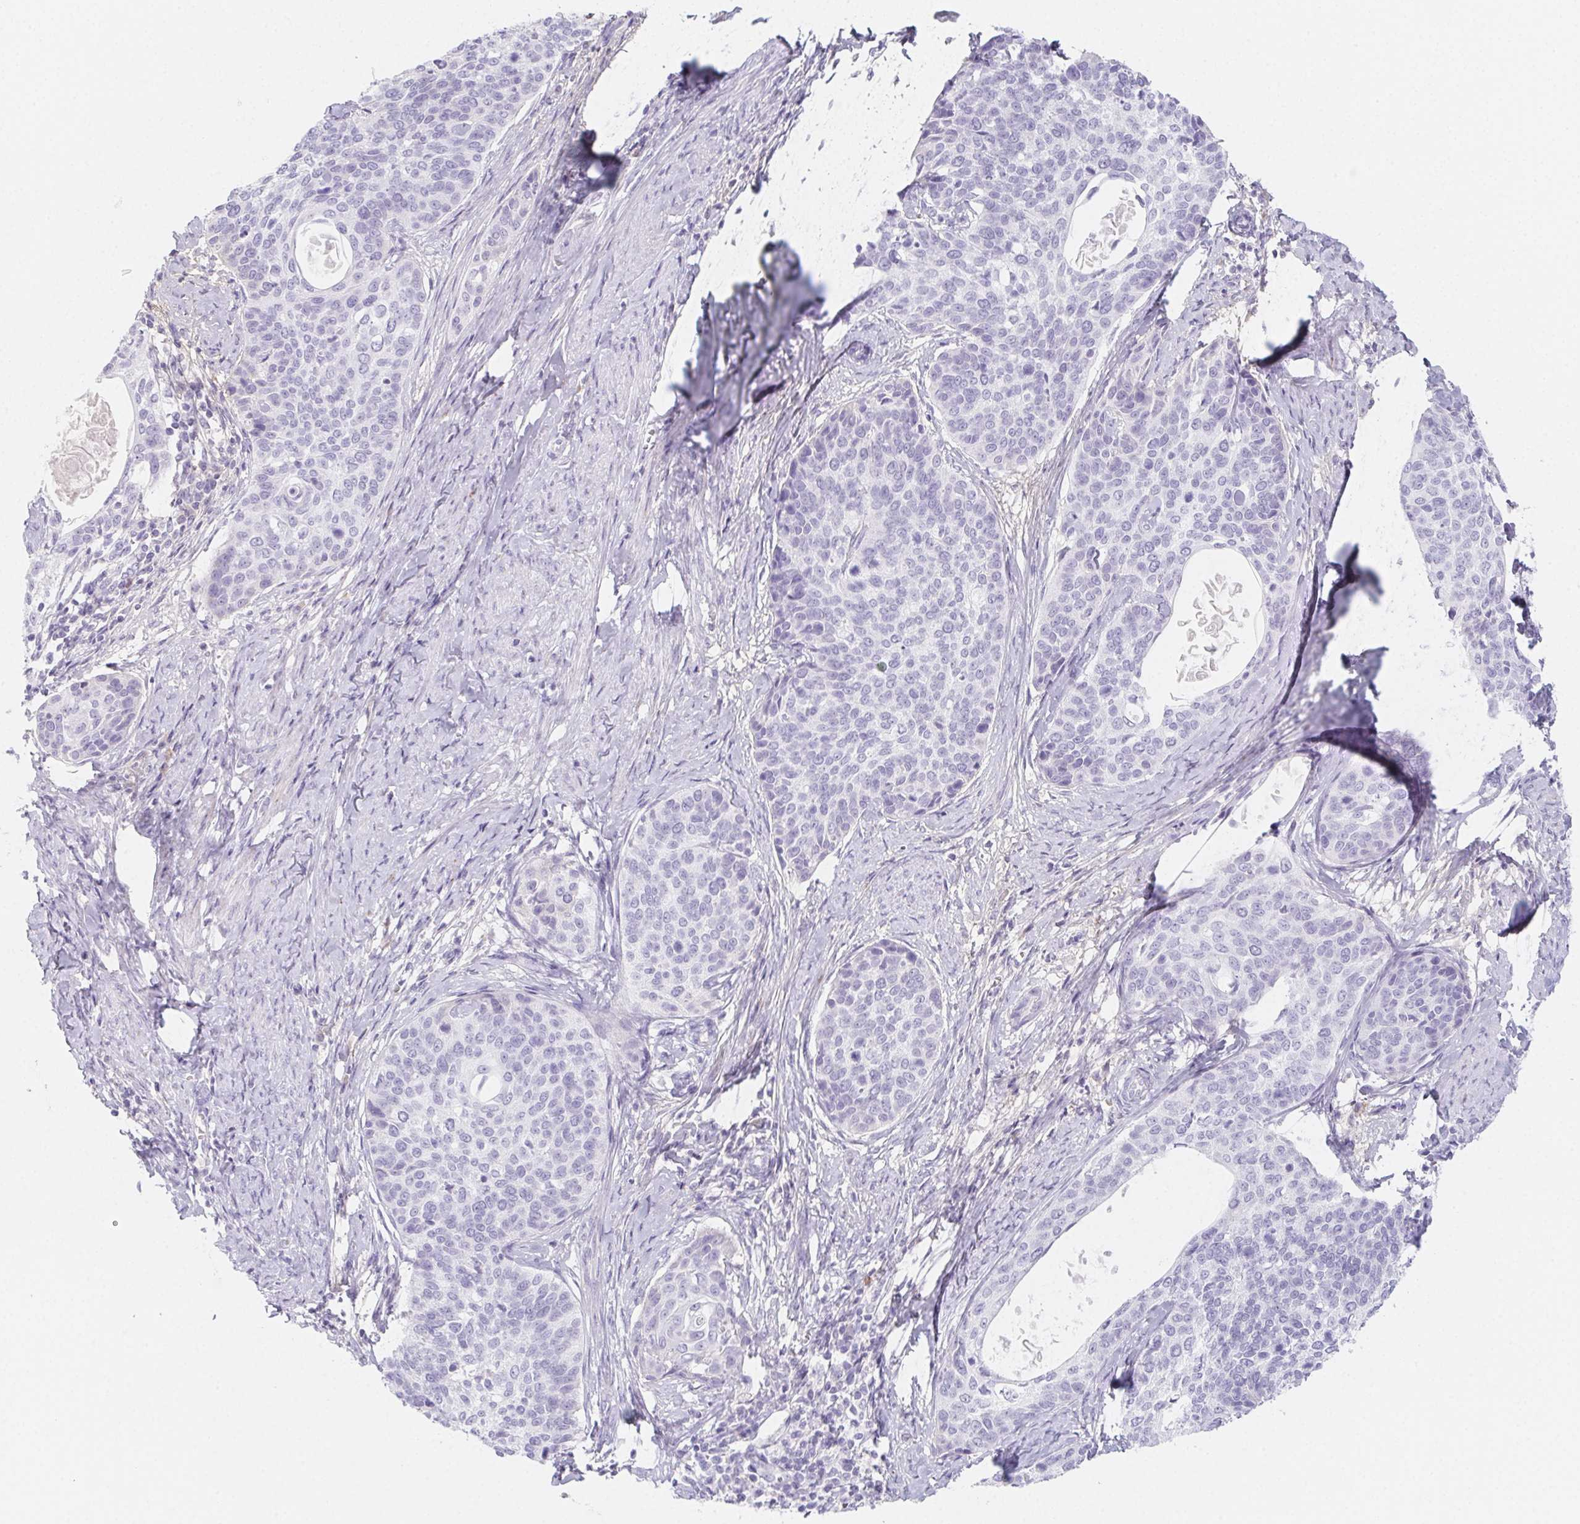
{"staining": {"intensity": "negative", "quantity": "none", "location": "none"}, "tissue": "cervical cancer", "cell_type": "Tumor cells", "image_type": "cancer", "snomed": [{"axis": "morphology", "description": "Squamous cell carcinoma, NOS"}, {"axis": "topography", "description": "Cervix"}], "caption": "A micrograph of human cervical squamous cell carcinoma is negative for staining in tumor cells. The staining was performed using DAB to visualize the protein expression in brown, while the nuclei were stained in blue with hematoxylin (Magnification: 20x).", "gene": "ITIH2", "patient": {"sex": "female", "age": 69}}